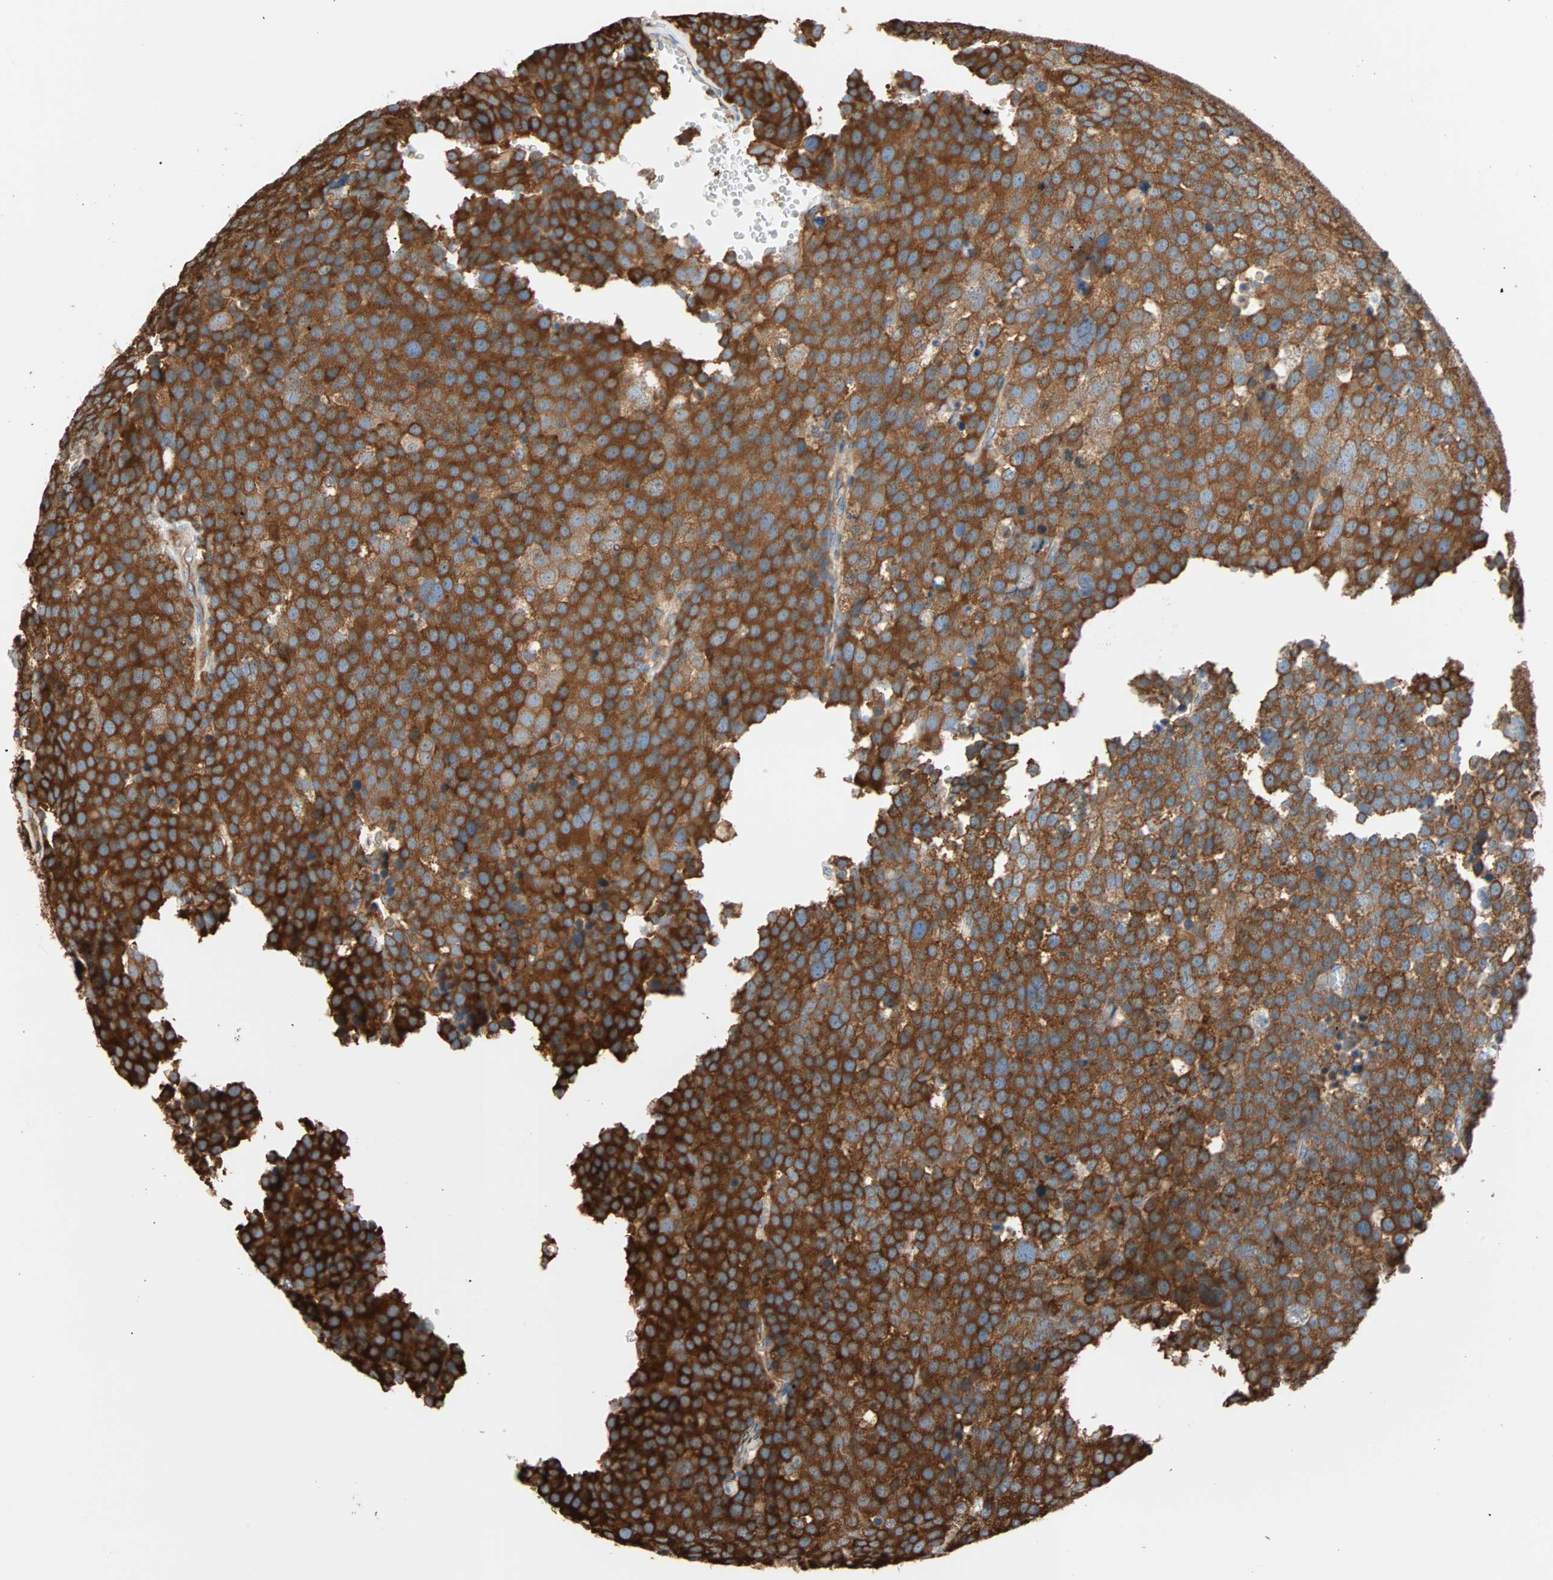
{"staining": {"intensity": "strong", "quantity": ">75%", "location": "cytoplasmic/membranous"}, "tissue": "testis cancer", "cell_type": "Tumor cells", "image_type": "cancer", "snomed": [{"axis": "morphology", "description": "Seminoma, NOS"}, {"axis": "topography", "description": "Testis"}], "caption": "Testis cancer (seminoma) was stained to show a protein in brown. There is high levels of strong cytoplasmic/membranous expression in about >75% of tumor cells.", "gene": "EEF2", "patient": {"sex": "male", "age": 71}}